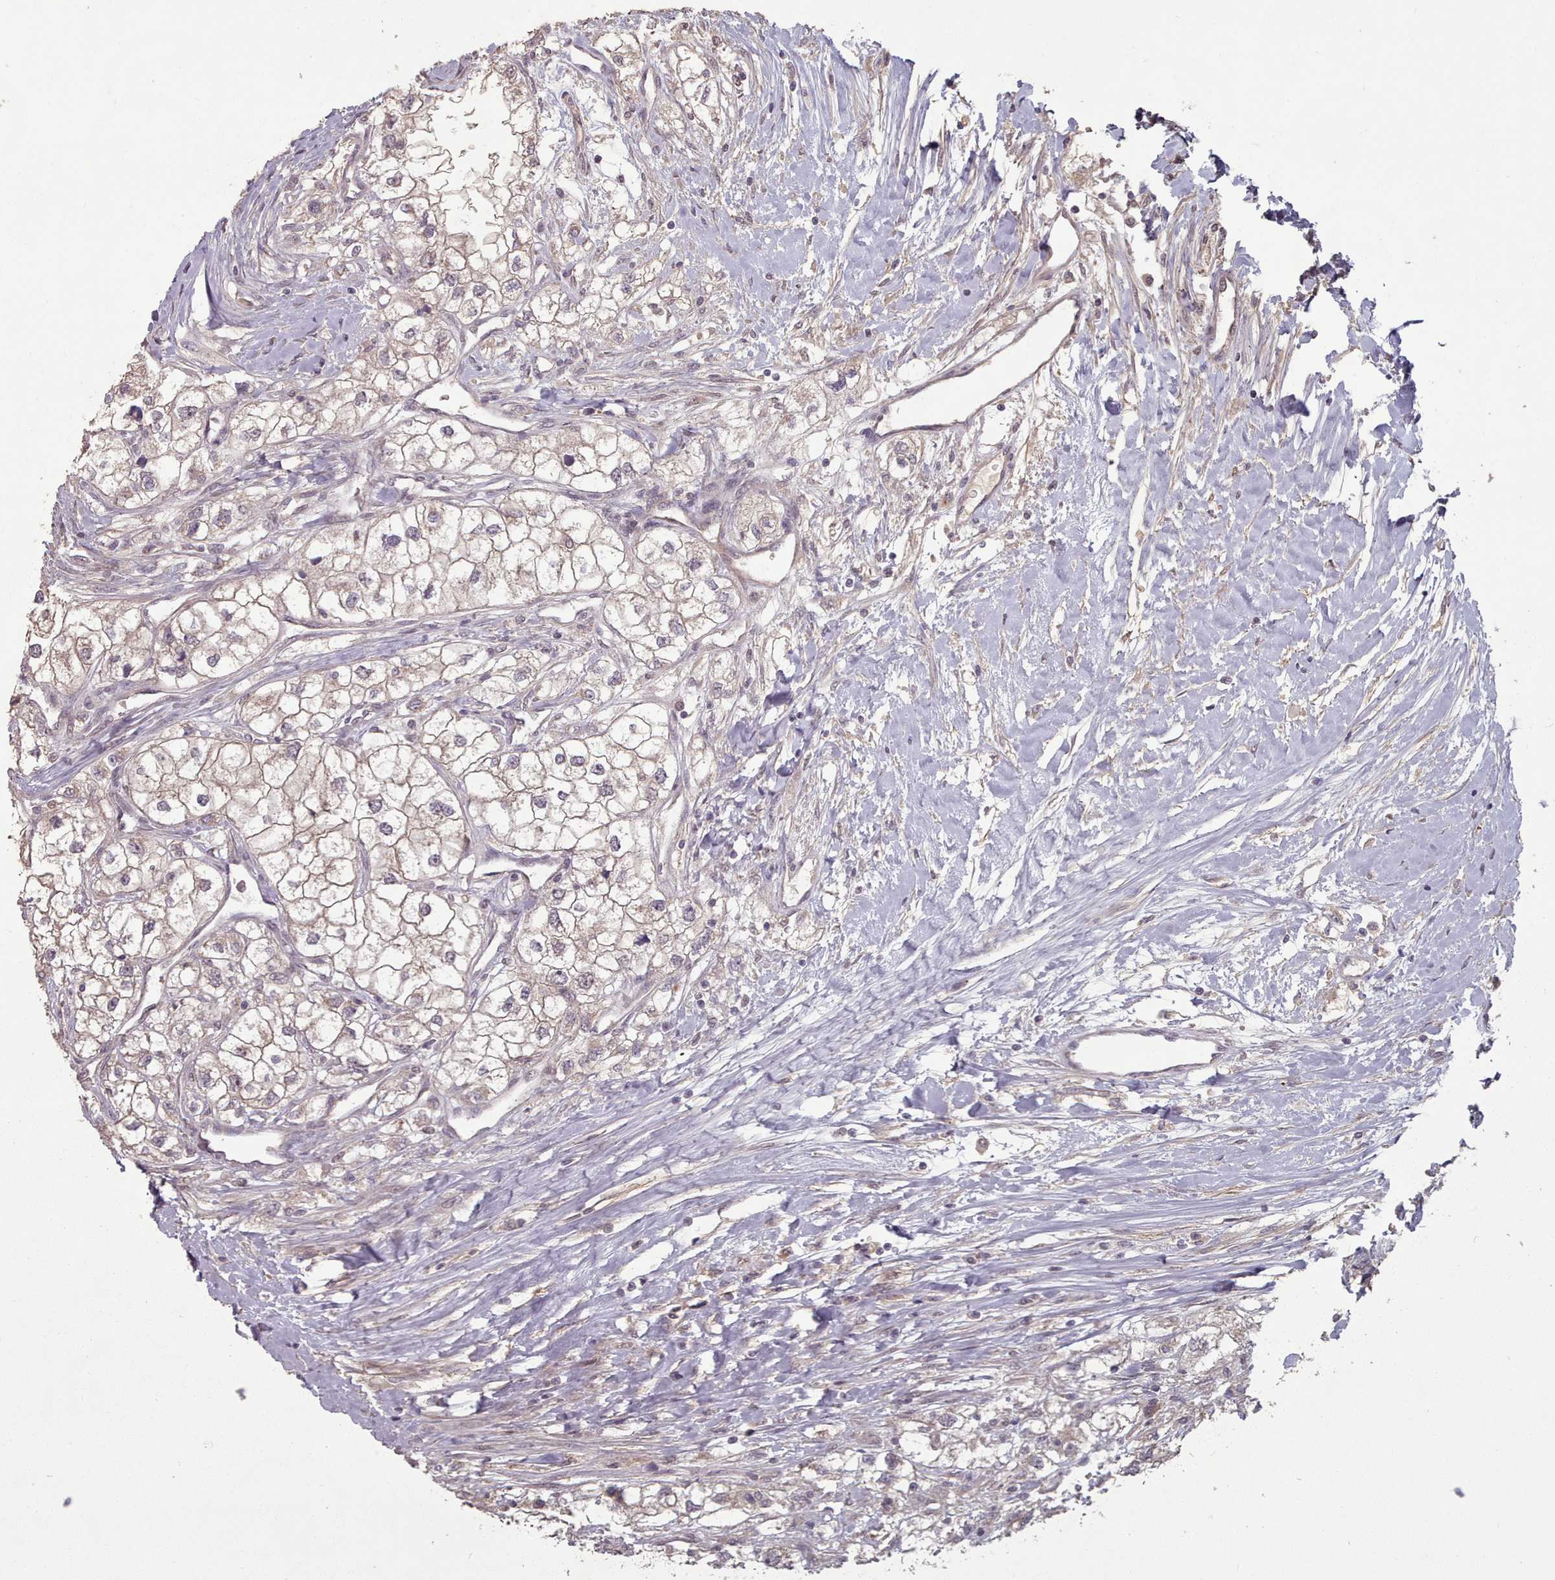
{"staining": {"intensity": "weak", "quantity": "25%-75%", "location": "cytoplasmic/membranous"}, "tissue": "renal cancer", "cell_type": "Tumor cells", "image_type": "cancer", "snomed": [{"axis": "morphology", "description": "Adenocarcinoma, NOS"}, {"axis": "topography", "description": "Kidney"}], "caption": "Adenocarcinoma (renal) stained for a protein (brown) exhibits weak cytoplasmic/membranous positive positivity in approximately 25%-75% of tumor cells.", "gene": "ERCC6L", "patient": {"sex": "male", "age": 59}}